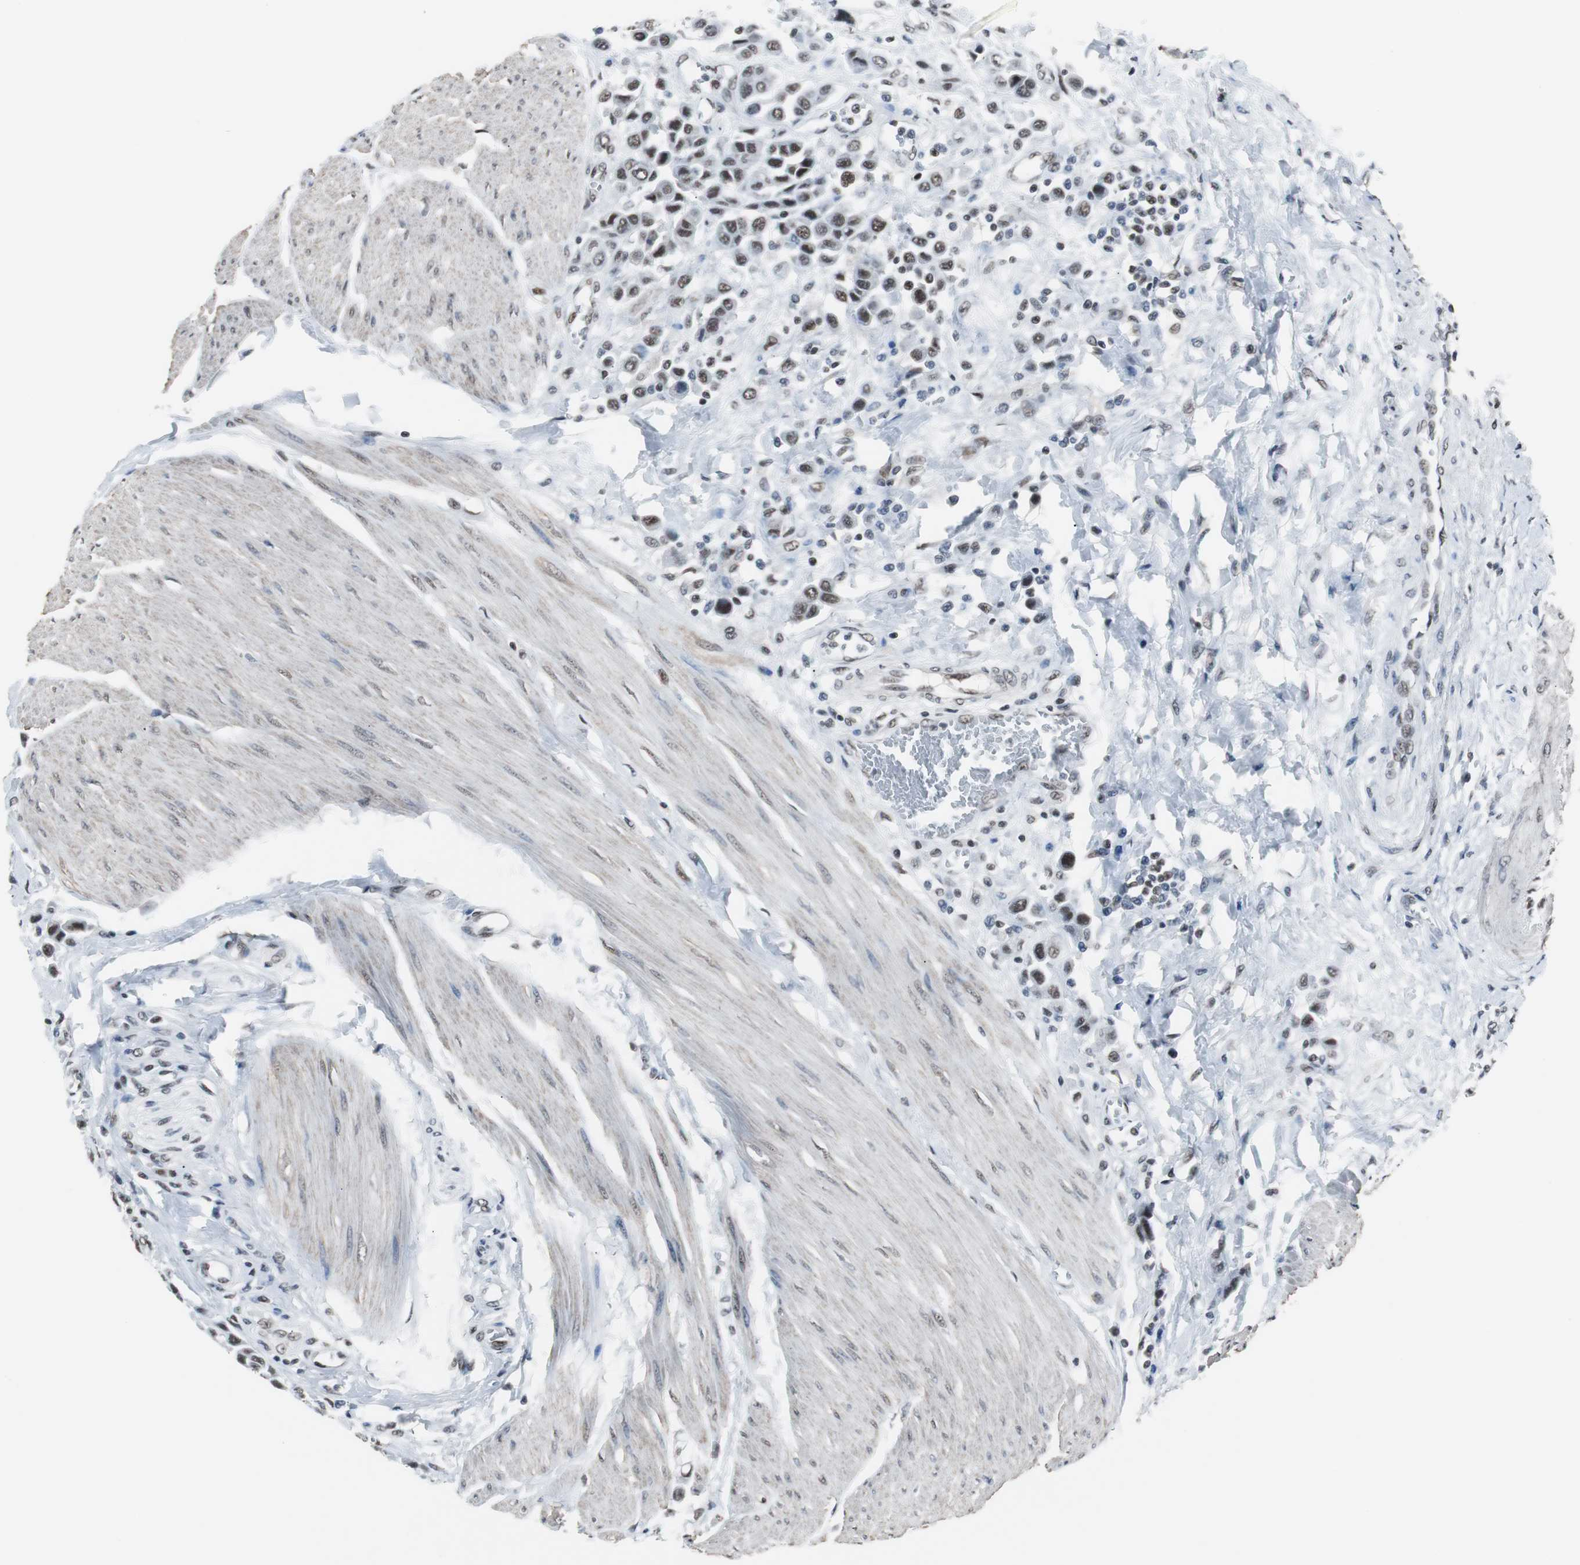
{"staining": {"intensity": "strong", "quantity": ">75%", "location": "nuclear"}, "tissue": "urothelial cancer", "cell_type": "Tumor cells", "image_type": "cancer", "snomed": [{"axis": "morphology", "description": "Urothelial carcinoma, High grade"}, {"axis": "topography", "description": "Urinary bladder"}], "caption": "Human urothelial cancer stained with a protein marker shows strong staining in tumor cells.", "gene": "TAF7", "patient": {"sex": "male", "age": 50}}